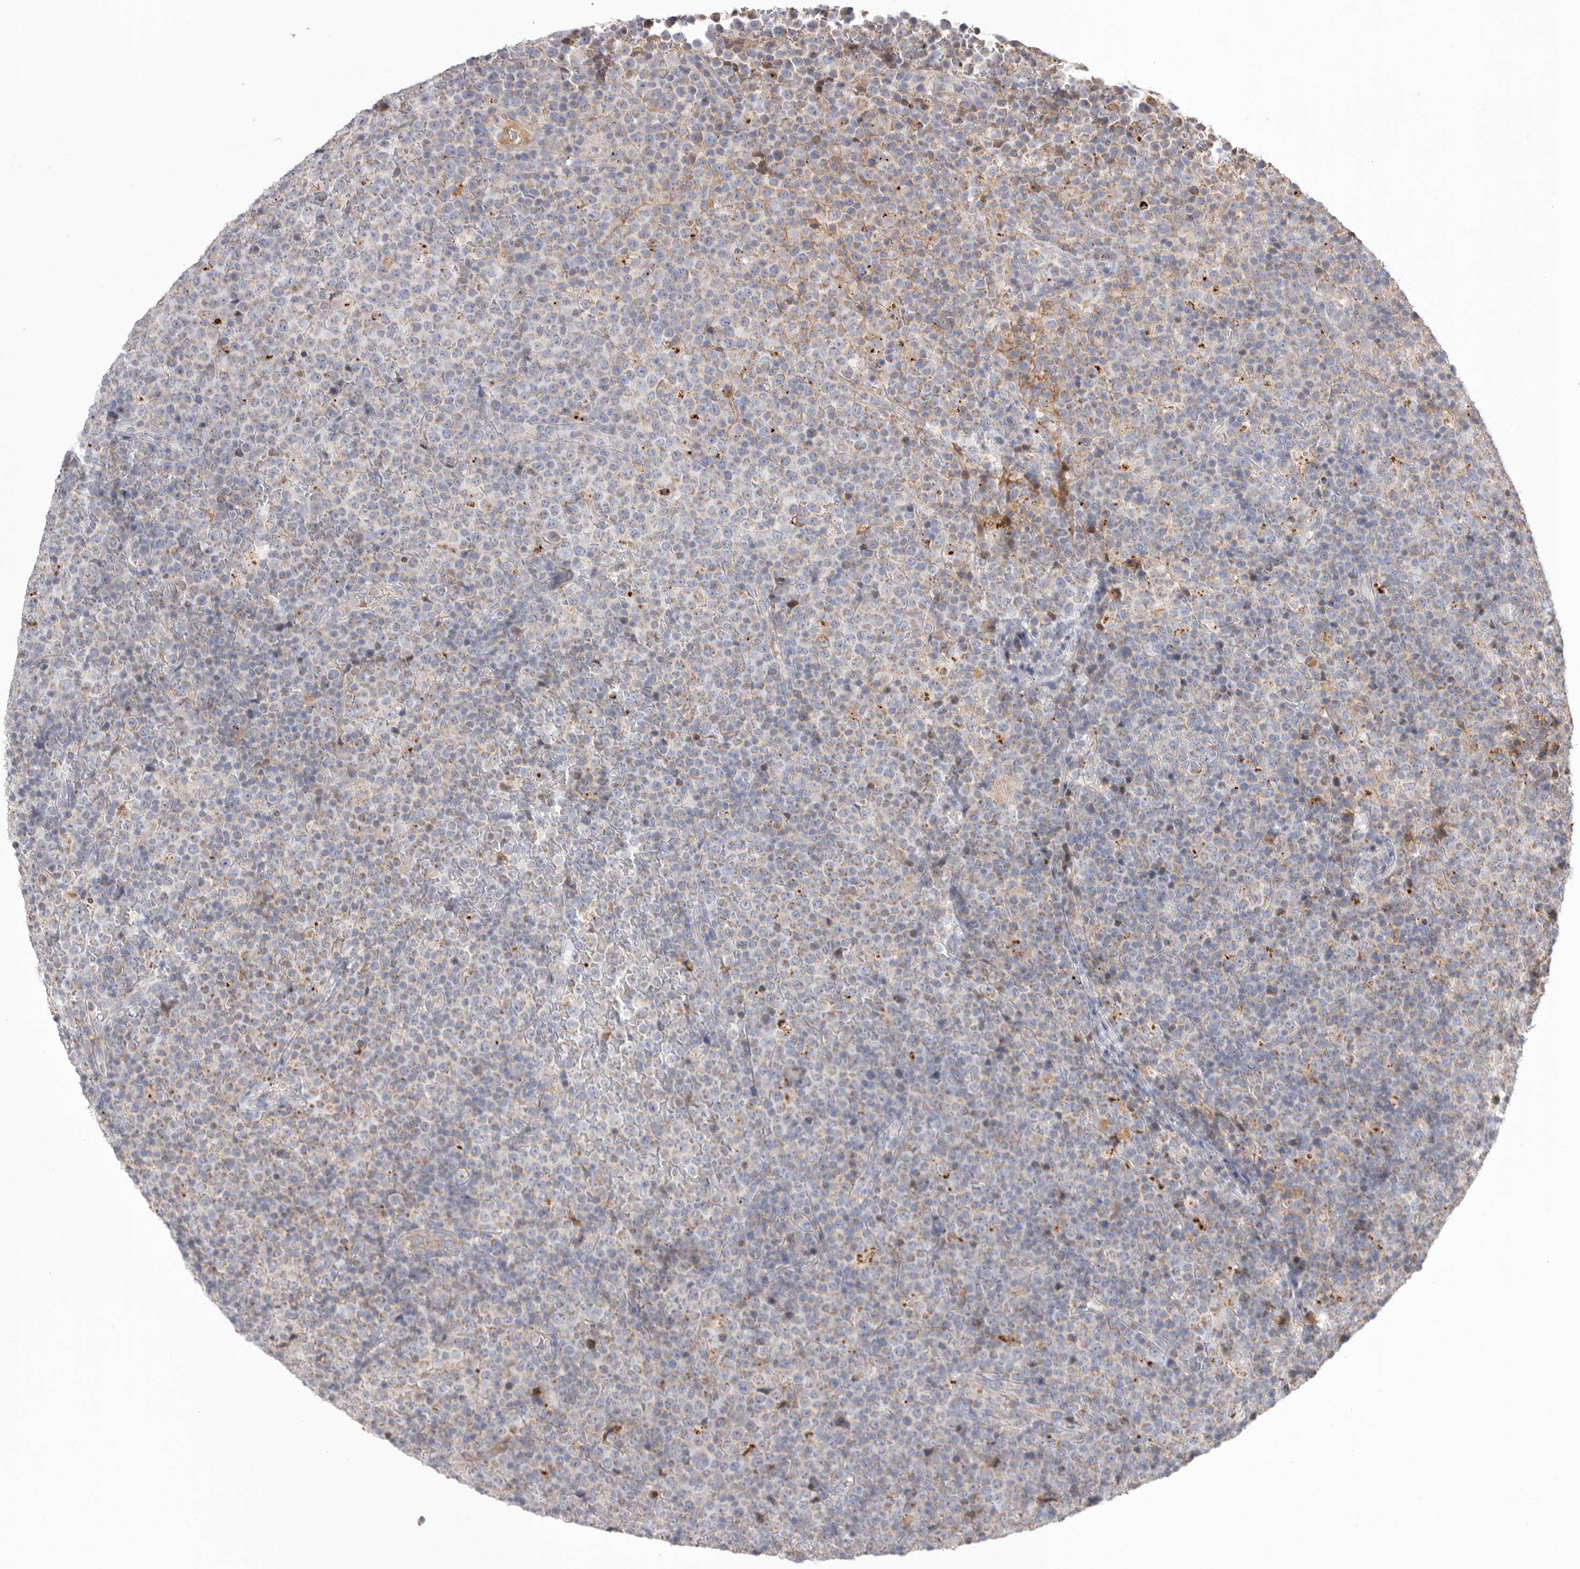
{"staining": {"intensity": "weak", "quantity": "<25%", "location": "cytoplasmic/membranous"}, "tissue": "lymphoma", "cell_type": "Tumor cells", "image_type": "cancer", "snomed": [{"axis": "morphology", "description": "Malignant lymphoma, non-Hodgkin's type, High grade"}, {"axis": "topography", "description": "Lymph node"}], "caption": "Tumor cells show no significant staining in lymphoma.", "gene": "VDAC3", "patient": {"sex": "male", "age": 13}}